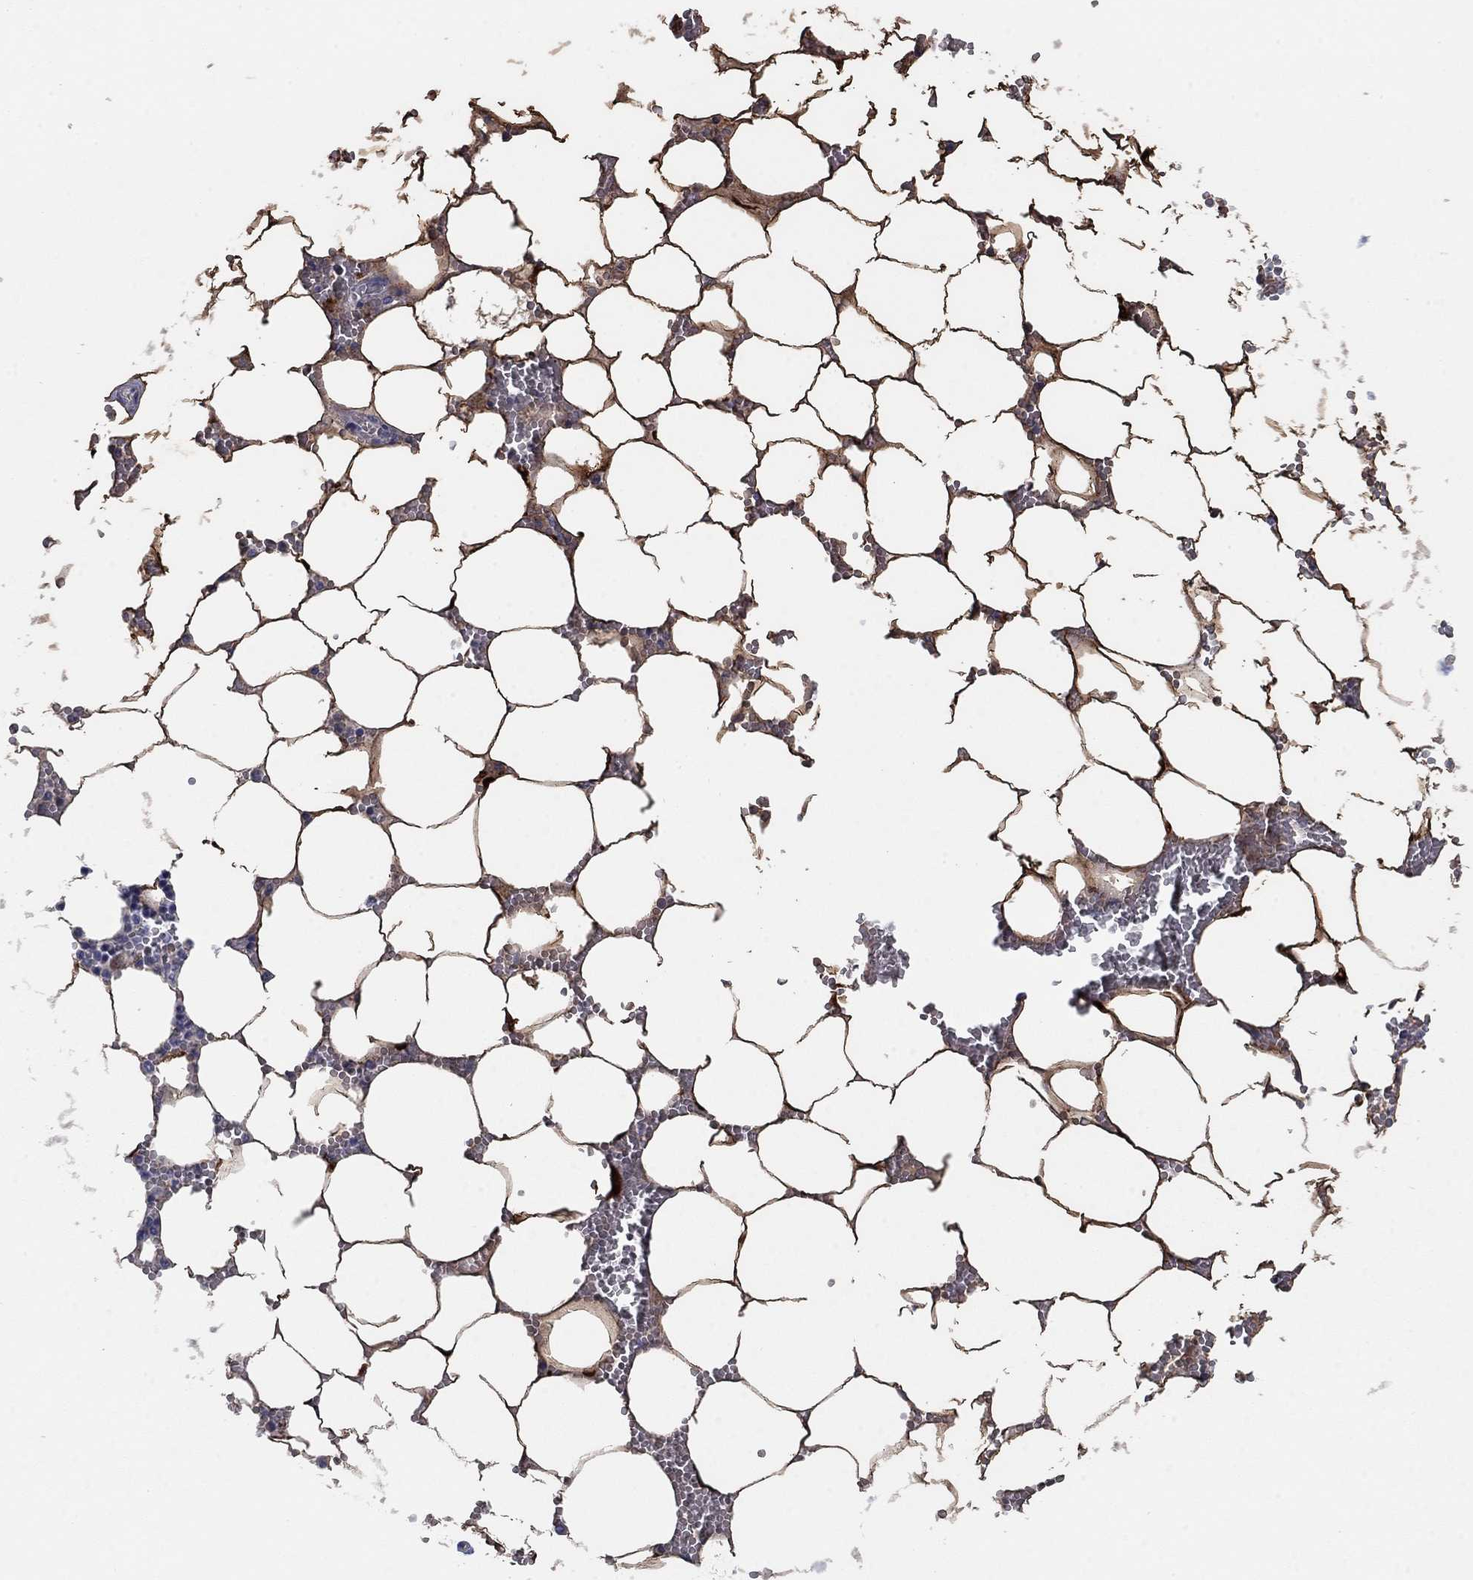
{"staining": {"intensity": "negative", "quantity": "none", "location": "none"}, "tissue": "bone marrow", "cell_type": "Hematopoietic cells", "image_type": "normal", "snomed": [{"axis": "morphology", "description": "Normal tissue, NOS"}, {"axis": "topography", "description": "Bone marrow"}], "caption": "Benign bone marrow was stained to show a protein in brown. There is no significant positivity in hematopoietic cells. (DAB (3,3'-diaminobenzidine) immunohistochemistry (IHC) visualized using brightfield microscopy, high magnification).", "gene": "APOC3", "patient": {"sex": "female", "age": 64}}